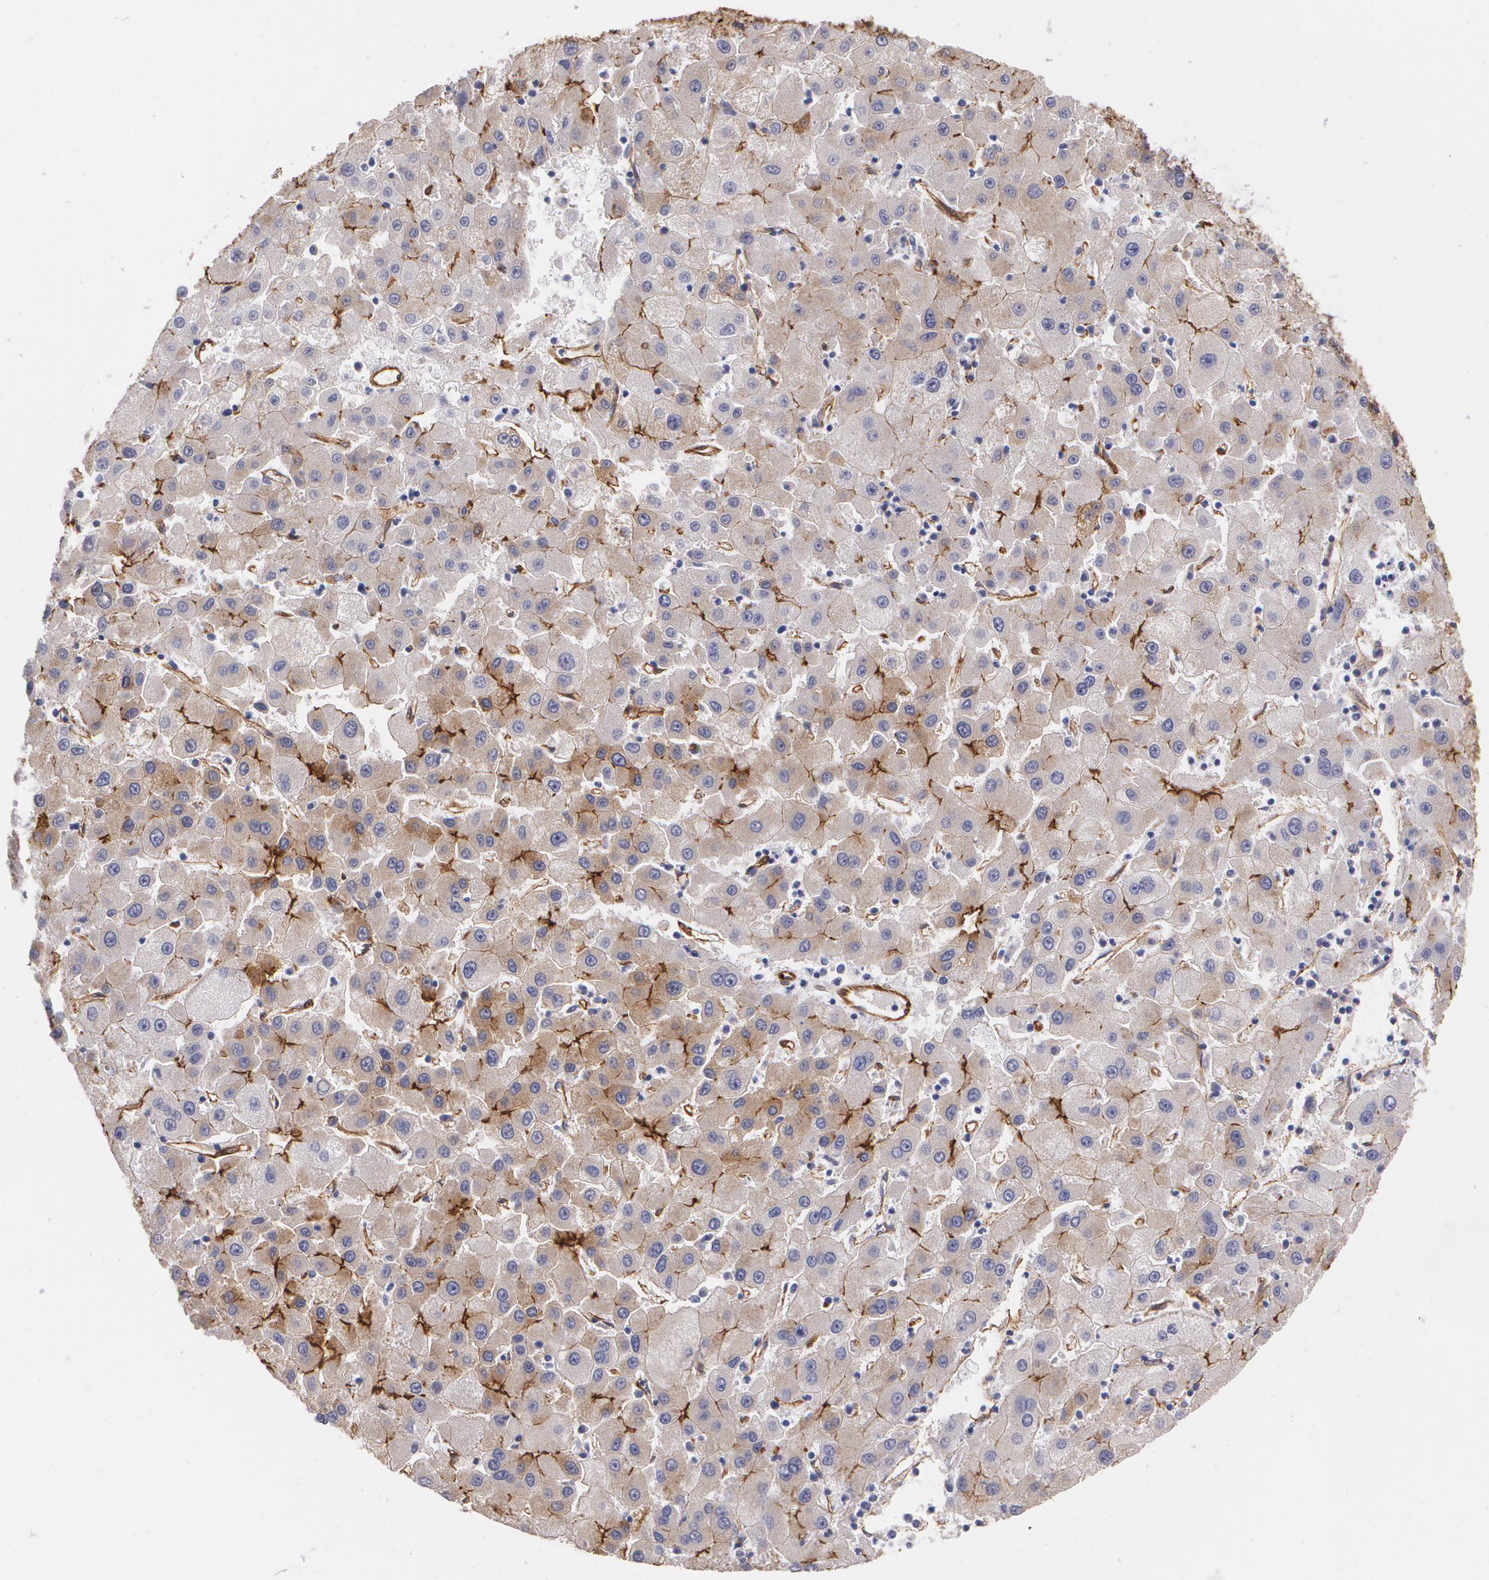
{"staining": {"intensity": "moderate", "quantity": "25%-75%", "location": "cytoplasmic/membranous"}, "tissue": "liver cancer", "cell_type": "Tumor cells", "image_type": "cancer", "snomed": [{"axis": "morphology", "description": "Carcinoma, Hepatocellular, NOS"}, {"axis": "topography", "description": "Liver"}], "caption": "IHC photomicrograph of liver cancer (hepatocellular carcinoma) stained for a protein (brown), which shows medium levels of moderate cytoplasmic/membranous expression in about 25%-75% of tumor cells.", "gene": "TJP1", "patient": {"sex": "male", "age": 72}}